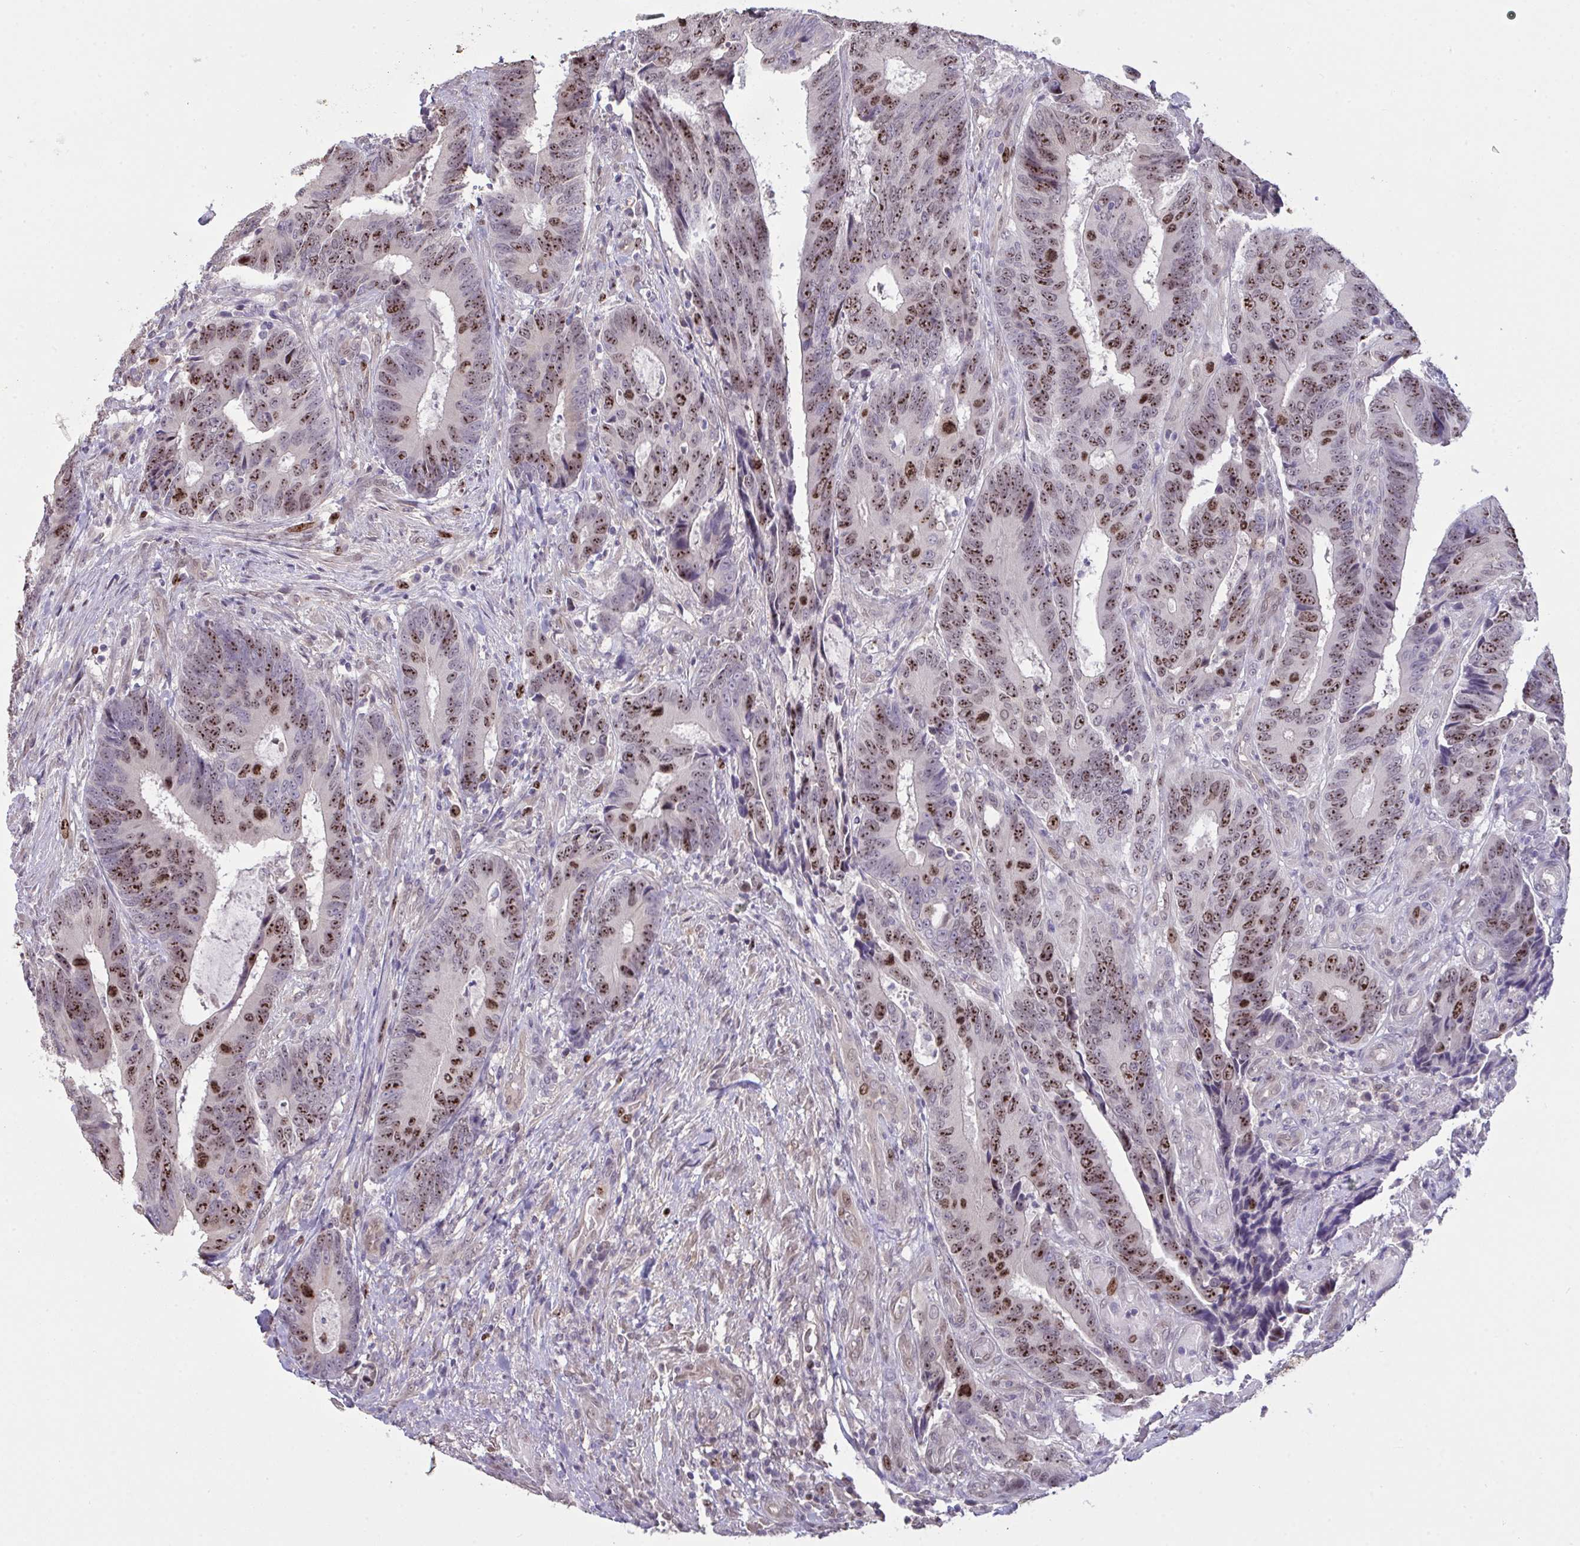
{"staining": {"intensity": "strong", "quantity": "25%-75%", "location": "nuclear"}, "tissue": "colorectal cancer", "cell_type": "Tumor cells", "image_type": "cancer", "snomed": [{"axis": "morphology", "description": "Adenocarcinoma, NOS"}, {"axis": "topography", "description": "Colon"}], "caption": "Immunohistochemistry (IHC) photomicrograph of neoplastic tissue: human adenocarcinoma (colorectal) stained using immunohistochemistry (IHC) shows high levels of strong protein expression localized specifically in the nuclear of tumor cells, appearing as a nuclear brown color.", "gene": "SETD7", "patient": {"sex": "male", "age": 87}}